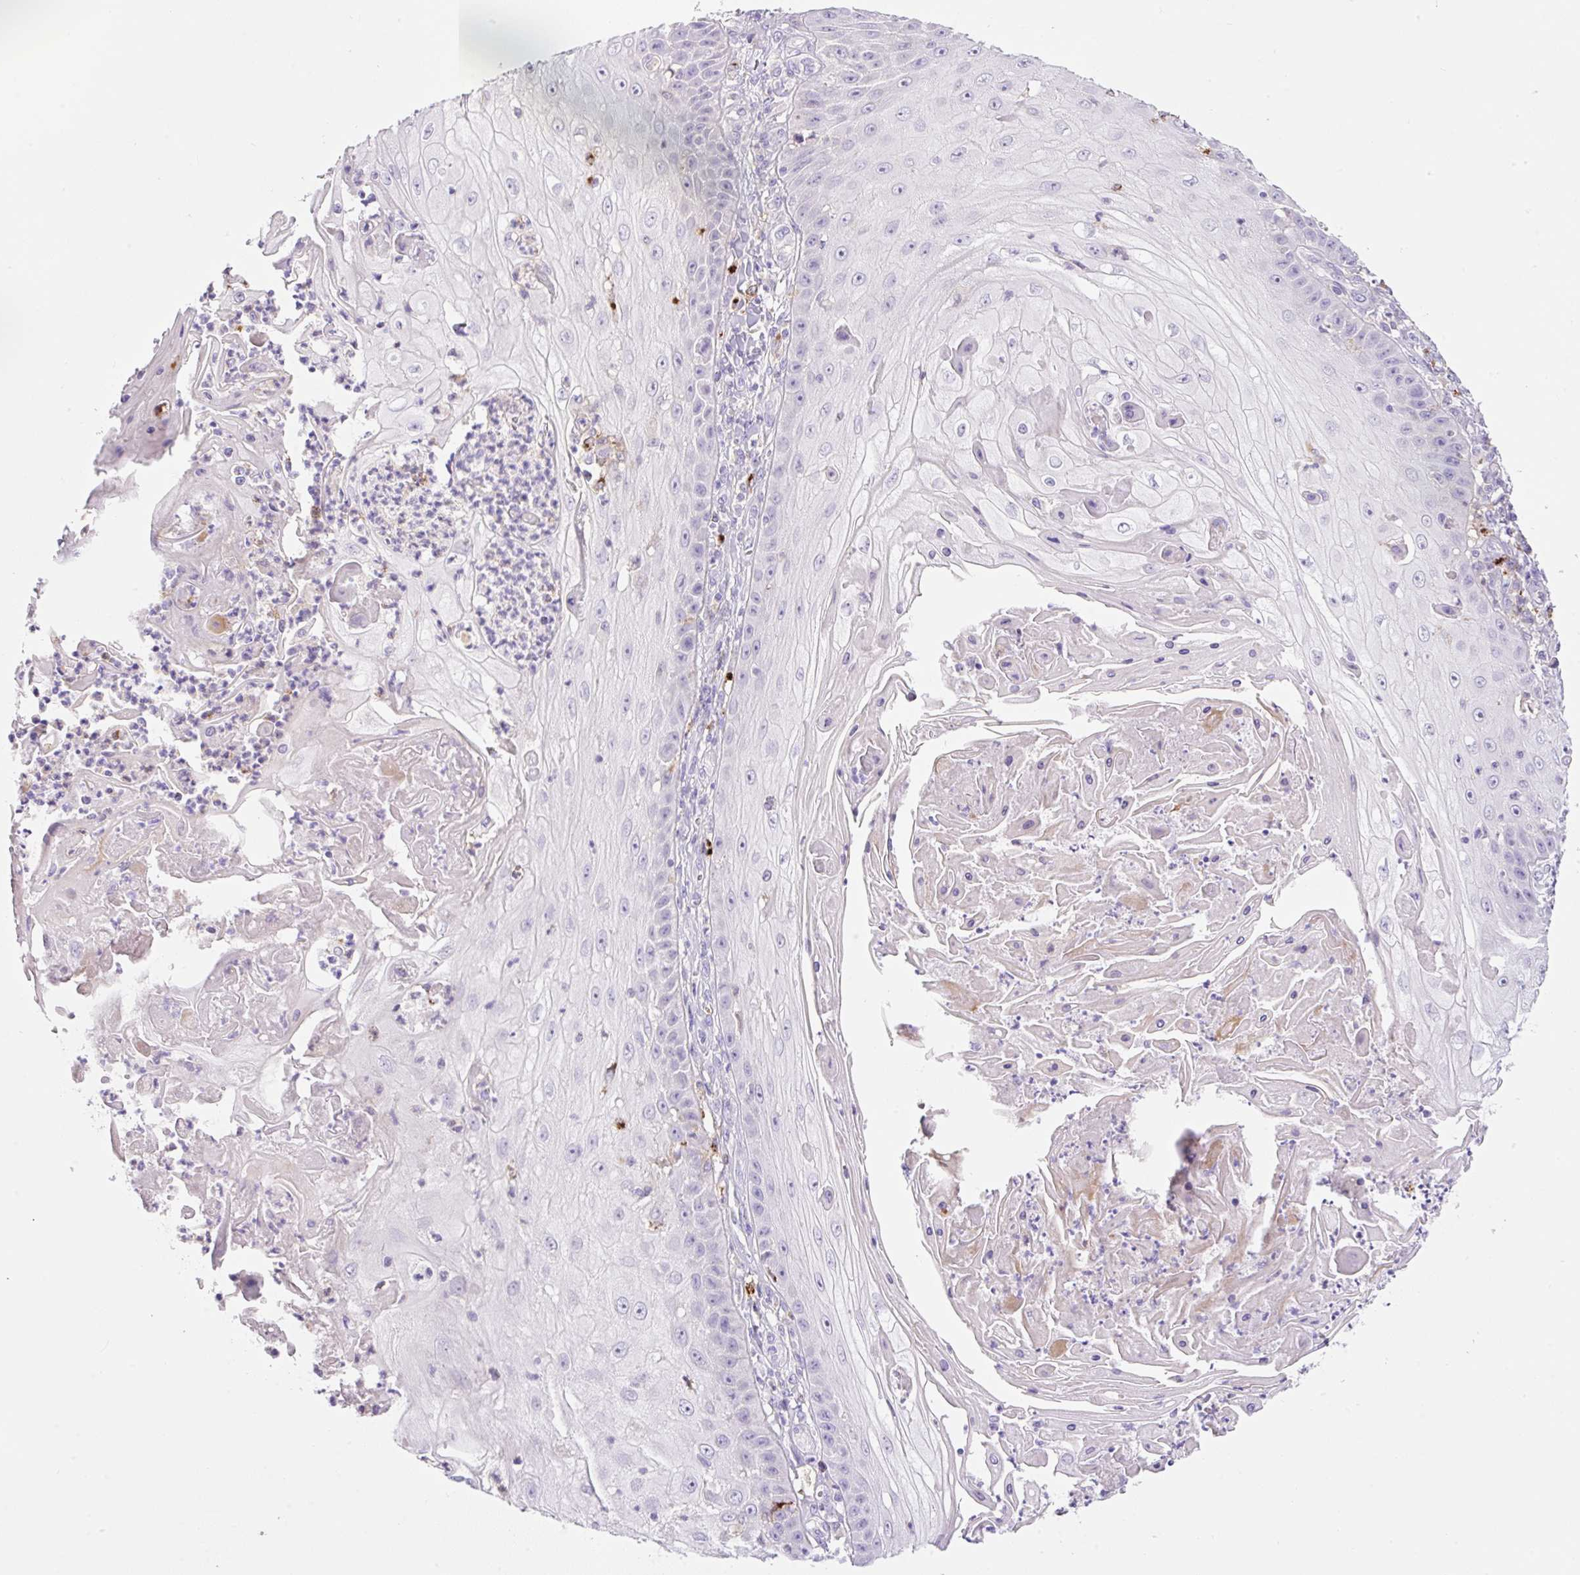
{"staining": {"intensity": "negative", "quantity": "none", "location": "none"}, "tissue": "skin cancer", "cell_type": "Tumor cells", "image_type": "cancer", "snomed": [{"axis": "morphology", "description": "Squamous cell carcinoma, NOS"}, {"axis": "topography", "description": "Skin"}], "caption": "Protein analysis of skin squamous cell carcinoma shows no significant positivity in tumor cells.", "gene": "TDRD15", "patient": {"sex": "male", "age": 70}}